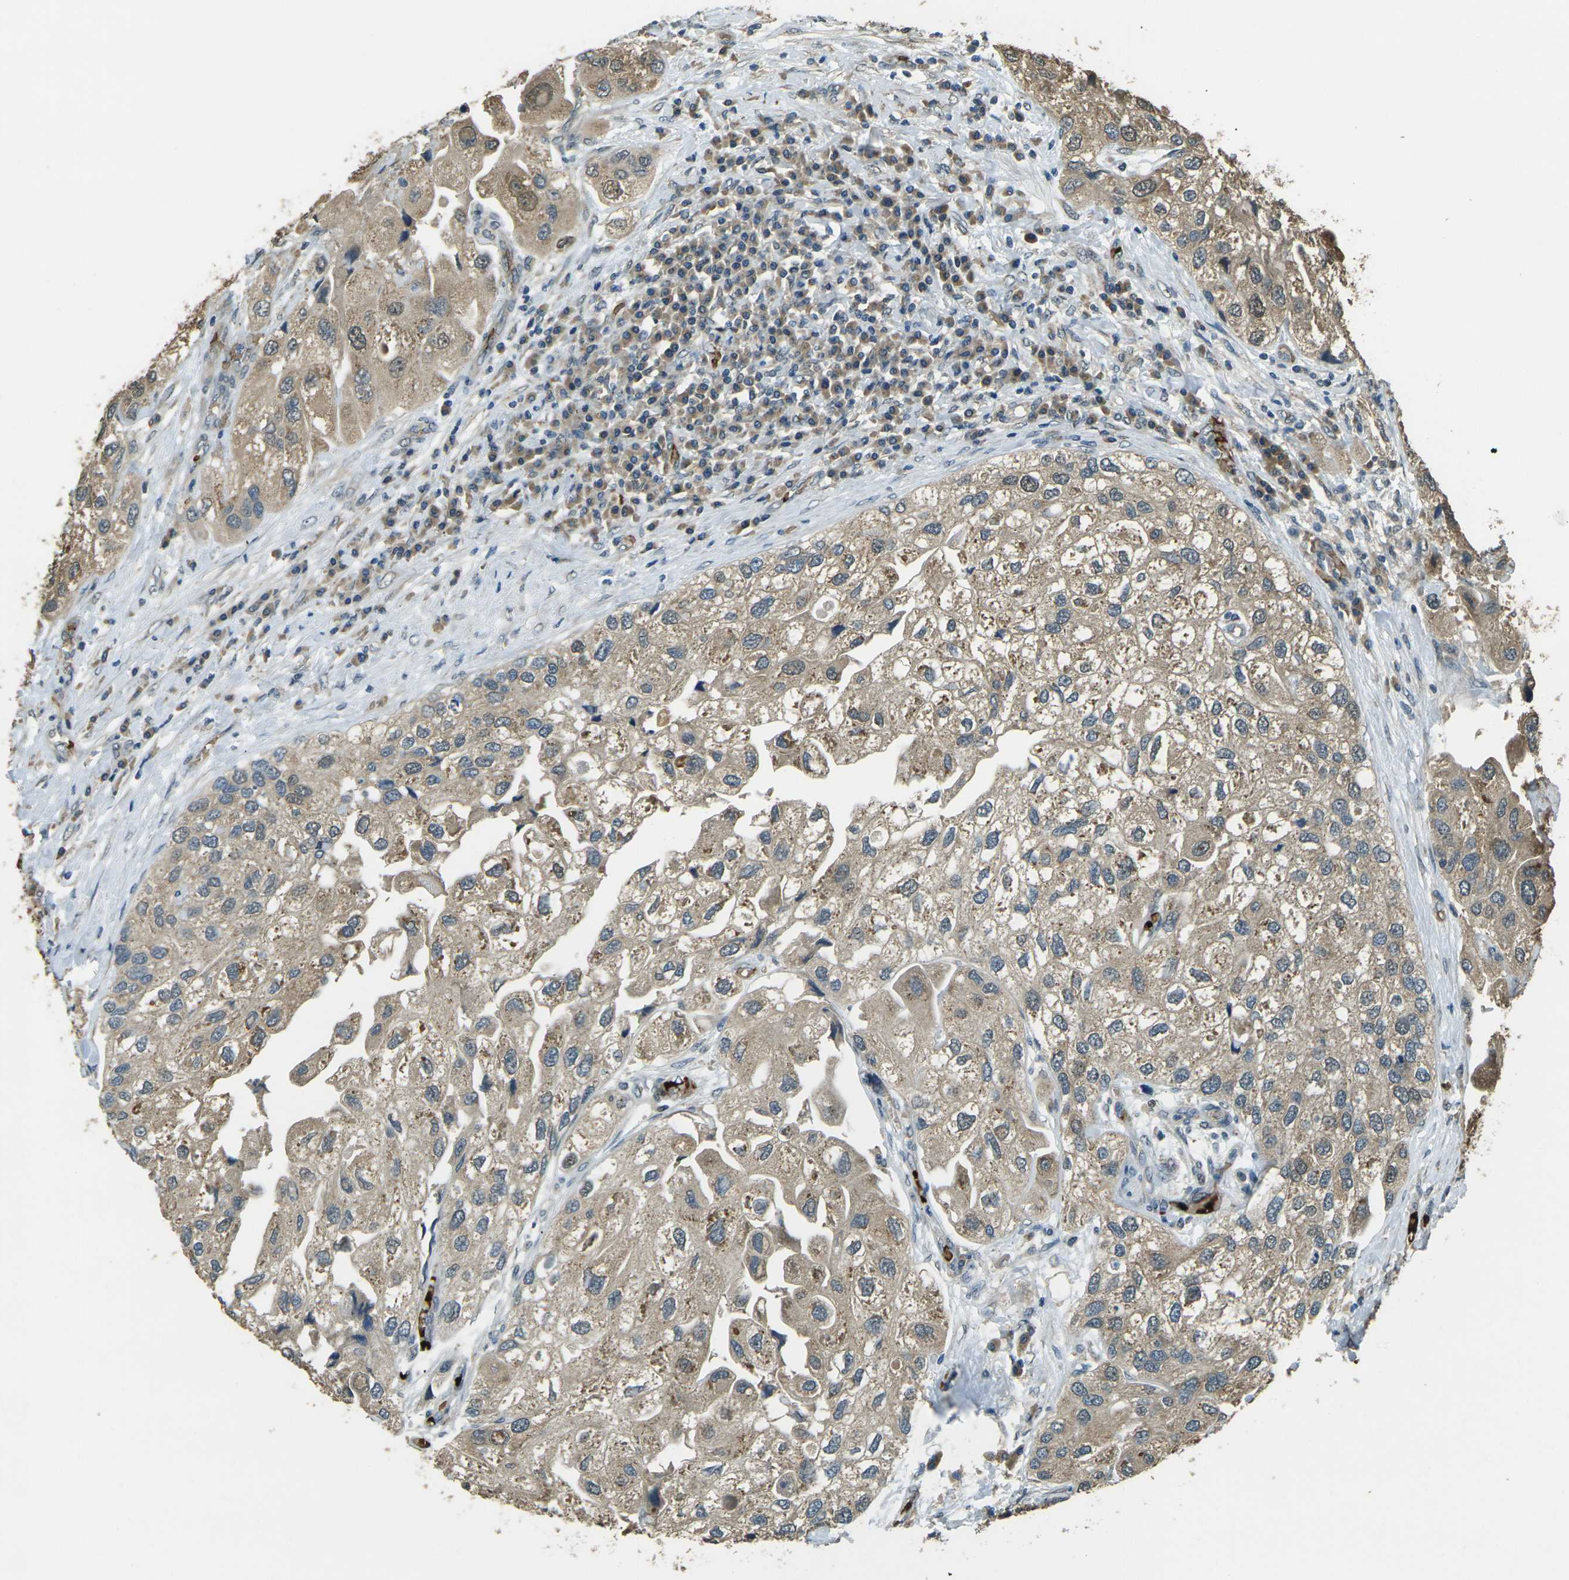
{"staining": {"intensity": "weak", "quantity": ">75%", "location": "cytoplasmic/membranous"}, "tissue": "urothelial cancer", "cell_type": "Tumor cells", "image_type": "cancer", "snomed": [{"axis": "morphology", "description": "Urothelial carcinoma, High grade"}, {"axis": "topography", "description": "Urinary bladder"}], "caption": "Protein staining by immunohistochemistry shows weak cytoplasmic/membranous positivity in about >75% of tumor cells in urothelial cancer.", "gene": "TOR1A", "patient": {"sex": "female", "age": 64}}